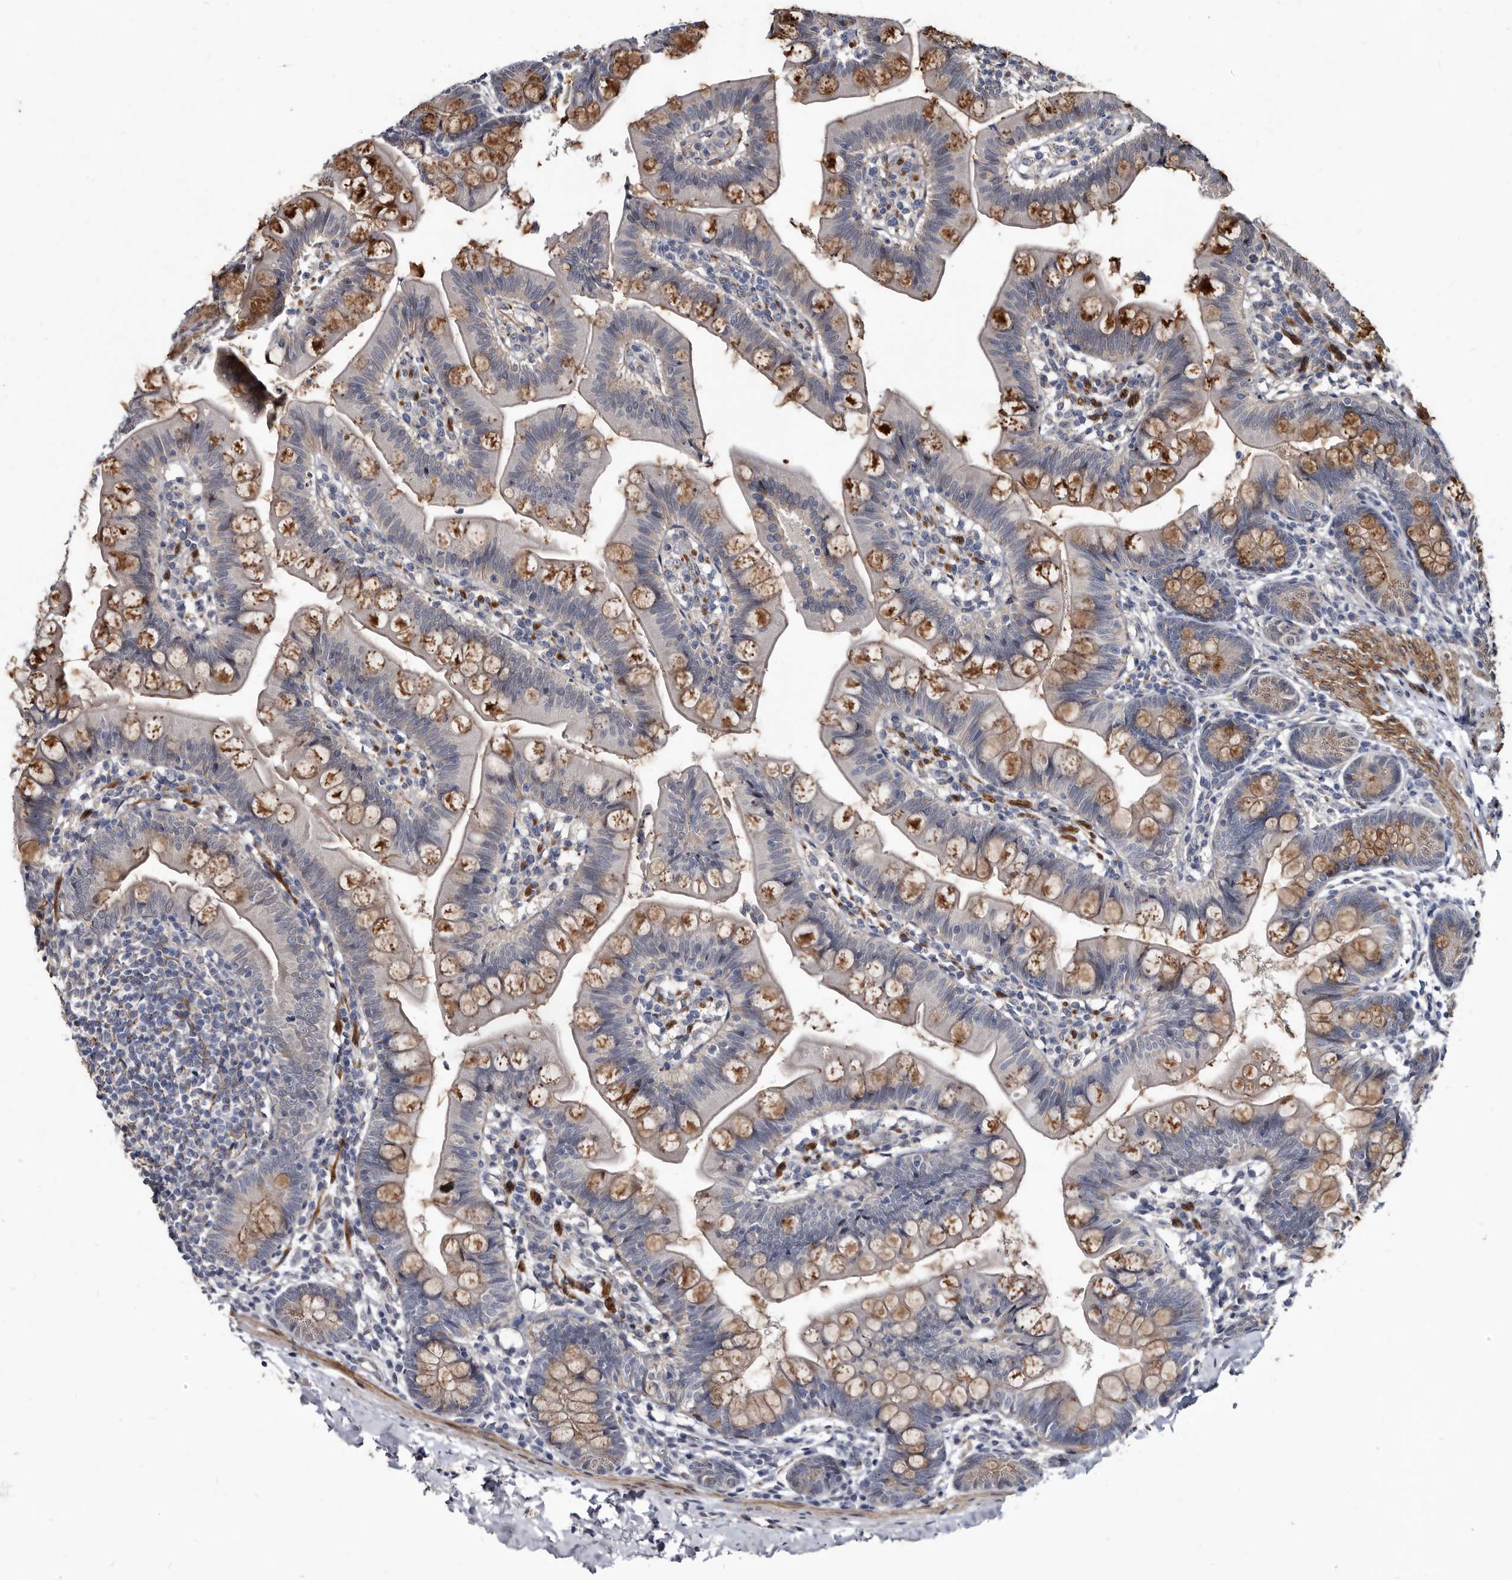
{"staining": {"intensity": "moderate", "quantity": "25%-75%", "location": "cytoplasmic/membranous"}, "tissue": "small intestine", "cell_type": "Glandular cells", "image_type": "normal", "snomed": [{"axis": "morphology", "description": "Normal tissue, NOS"}, {"axis": "topography", "description": "Small intestine"}], "caption": "Immunohistochemical staining of normal small intestine shows 25%-75% levels of moderate cytoplasmic/membranous protein staining in approximately 25%-75% of glandular cells.", "gene": "PROM1", "patient": {"sex": "male", "age": 7}}